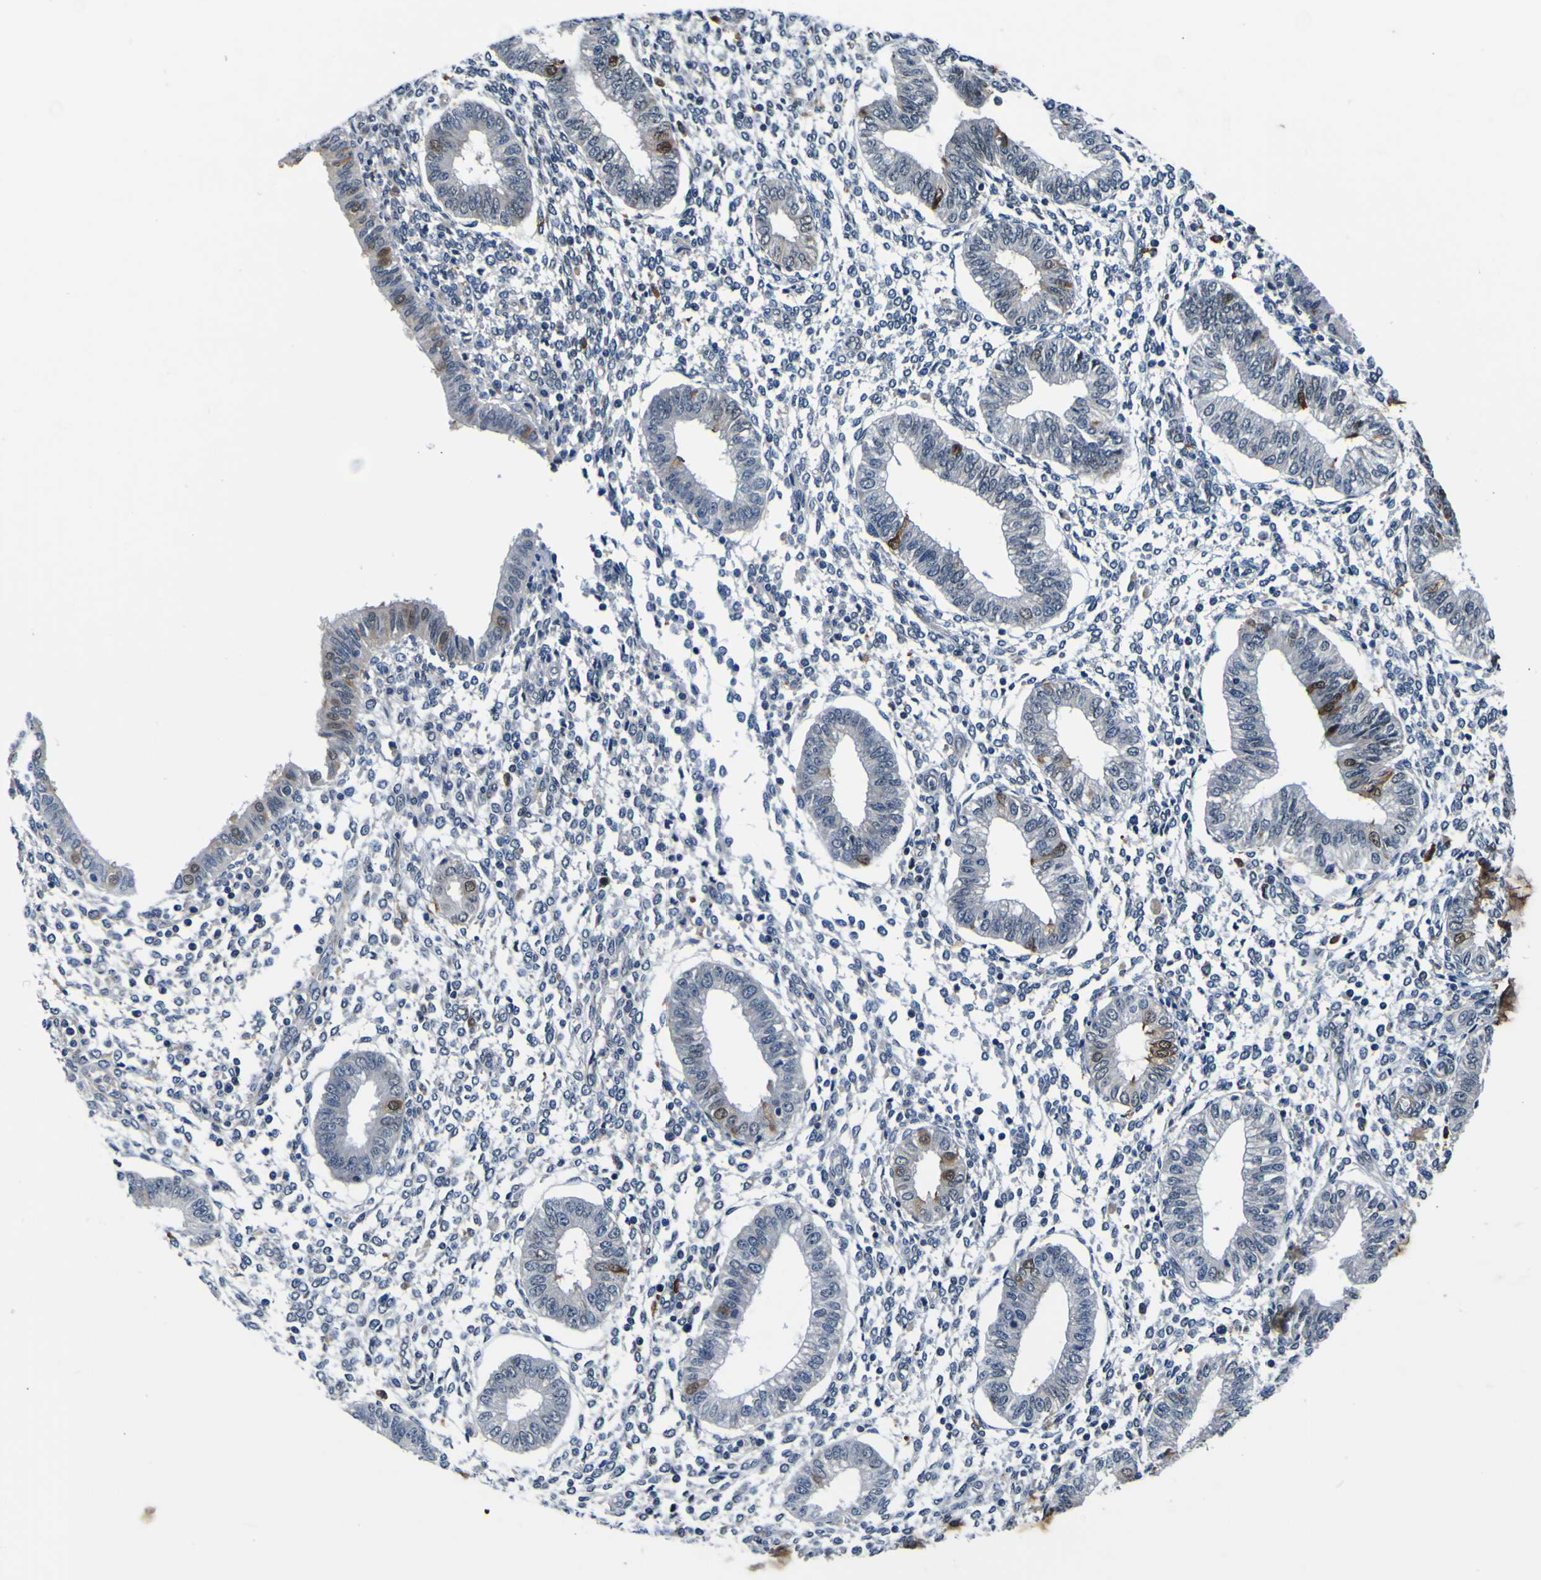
{"staining": {"intensity": "weak", "quantity": "<25%", "location": "cytoplasmic/membranous"}, "tissue": "endometrium", "cell_type": "Cells in endometrial stroma", "image_type": "normal", "snomed": [{"axis": "morphology", "description": "Normal tissue, NOS"}, {"axis": "topography", "description": "Endometrium"}], "caption": "High magnification brightfield microscopy of benign endometrium stained with DAB (3,3'-diaminobenzidine) (brown) and counterstained with hematoxylin (blue): cells in endometrial stroma show no significant staining.", "gene": "POSTN", "patient": {"sex": "female", "age": 50}}